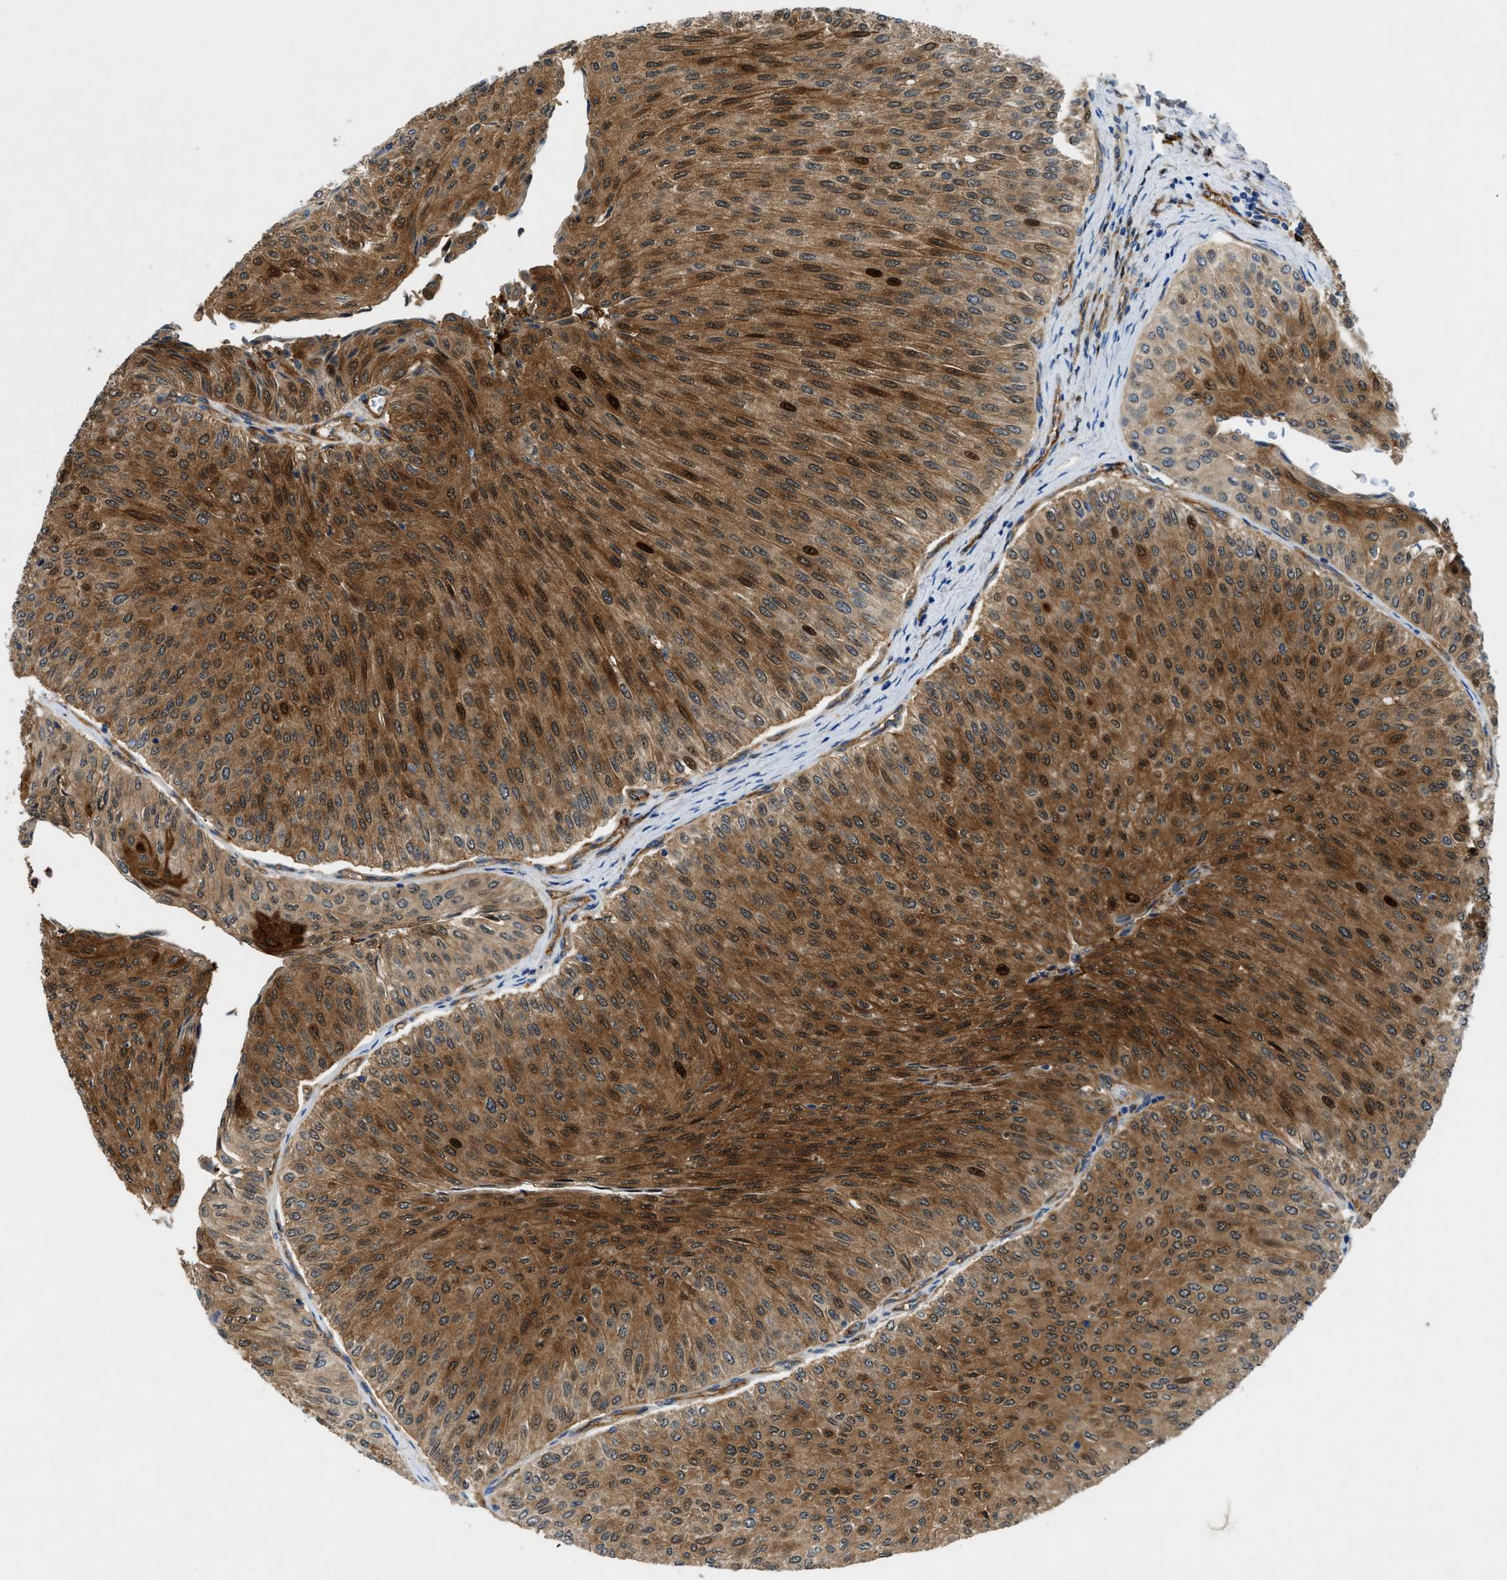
{"staining": {"intensity": "moderate", "quantity": ">75%", "location": "cytoplasmic/membranous,nuclear"}, "tissue": "urothelial cancer", "cell_type": "Tumor cells", "image_type": "cancer", "snomed": [{"axis": "morphology", "description": "Urothelial carcinoma, Low grade"}, {"axis": "topography", "description": "Urinary bladder"}], "caption": "This micrograph demonstrates immunohistochemistry (IHC) staining of urothelial cancer, with medium moderate cytoplasmic/membranous and nuclear positivity in about >75% of tumor cells.", "gene": "TRAK2", "patient": {"sex": "male", "age": 78}}